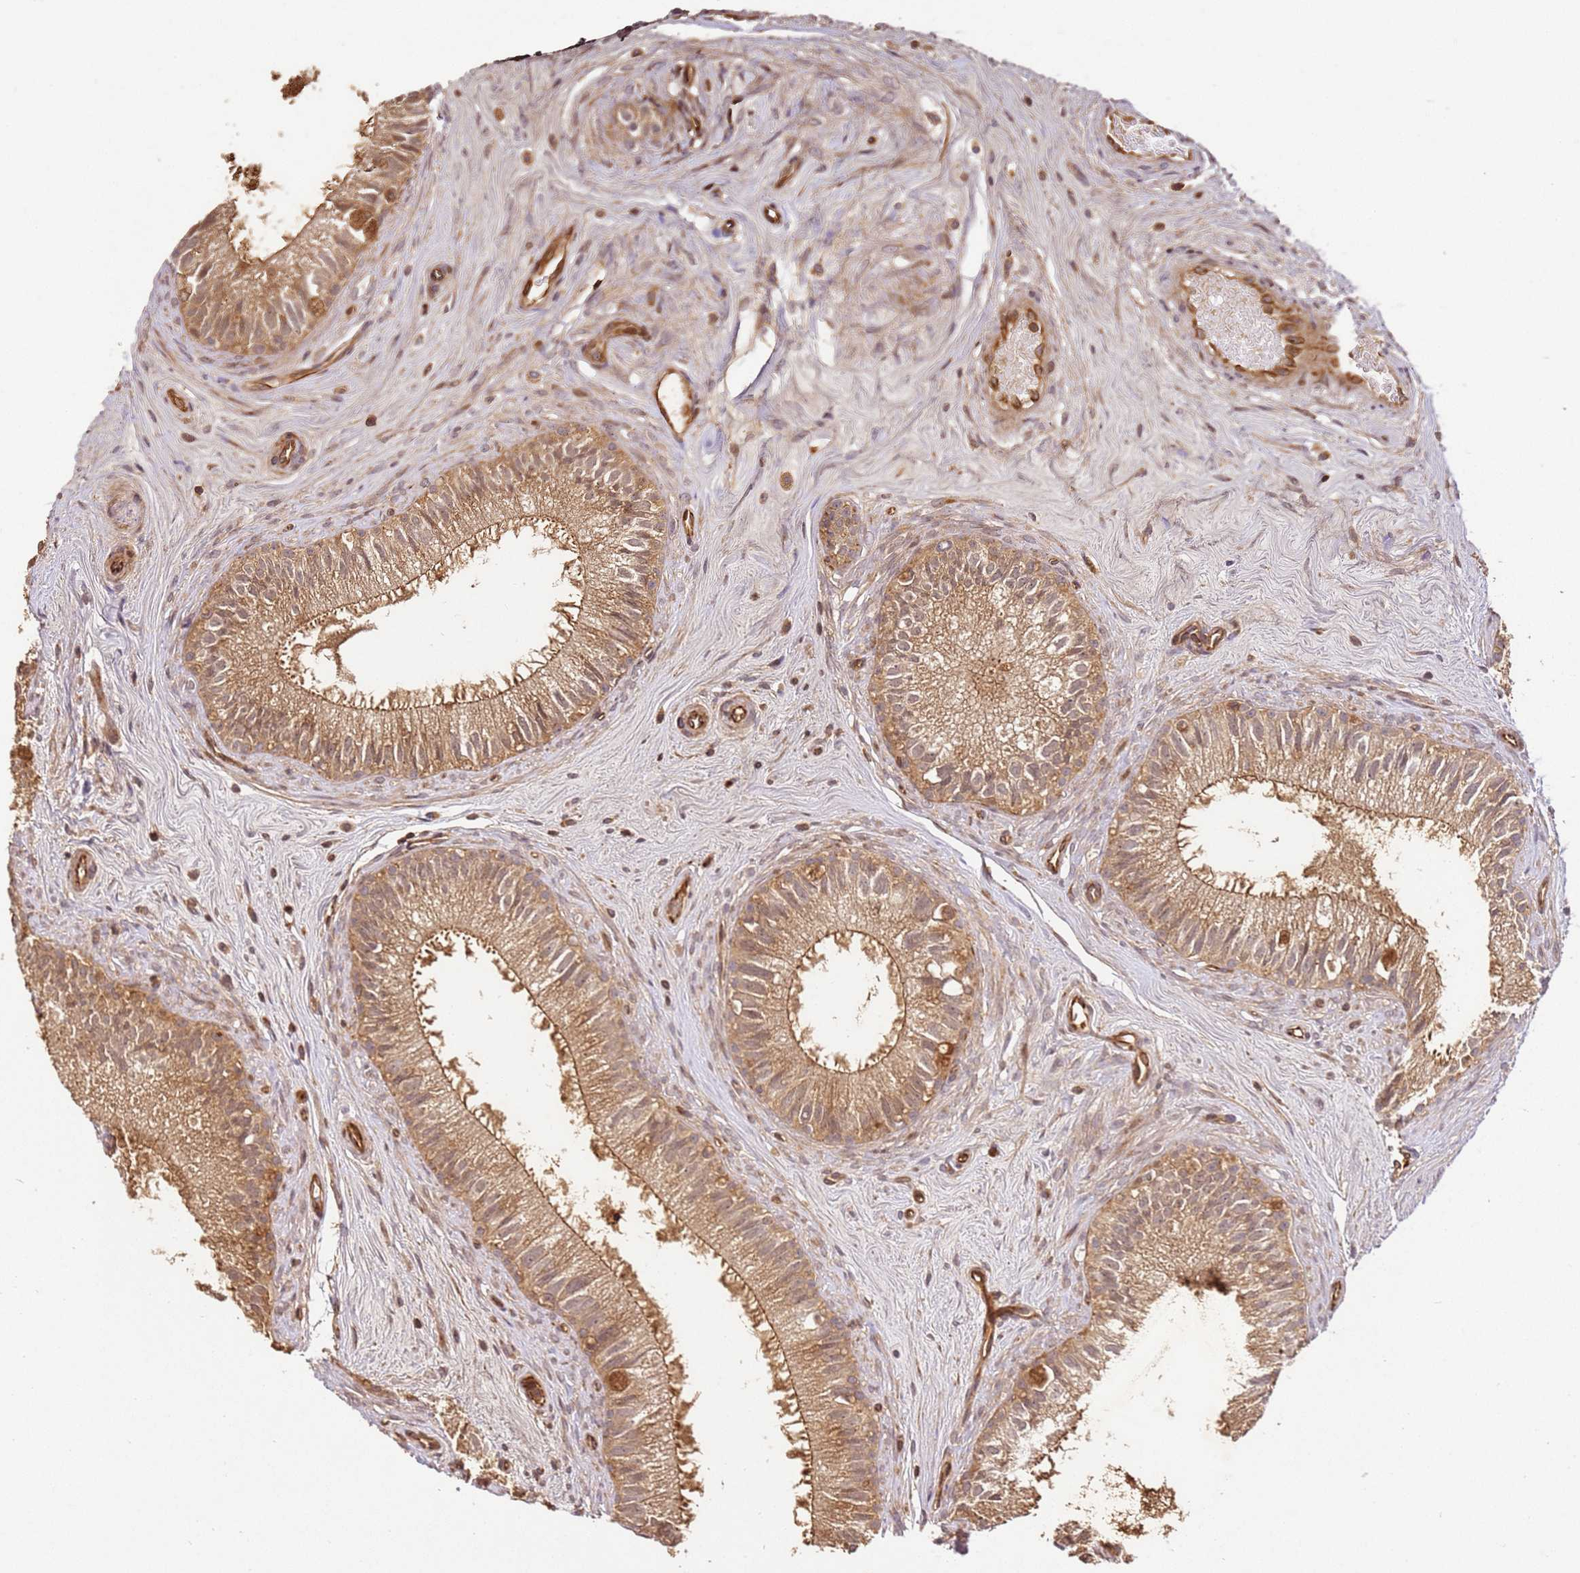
{"staining": {"intensity": "moderate", "quantity": ">75%", "location": "cytoplasmic/membranous"}, "tissue": "epididymis", "cell_type": "Glandular cells", "image_type": "normal", "snomed": [{"axis": "morphology", "description": "Normal tissue, NOS"}, {"axis": "topography", "description": "Epididymis"}], "caption": "IHC micrograph of unremarkable human epididymis stained for a protein (brown), which shows medium levels of moderate cytoplasmic/membranous expression in approximately >75% of glandular cells.", "gene": "KATNAL2", "patient": {"sex": "male", "age": 71}}